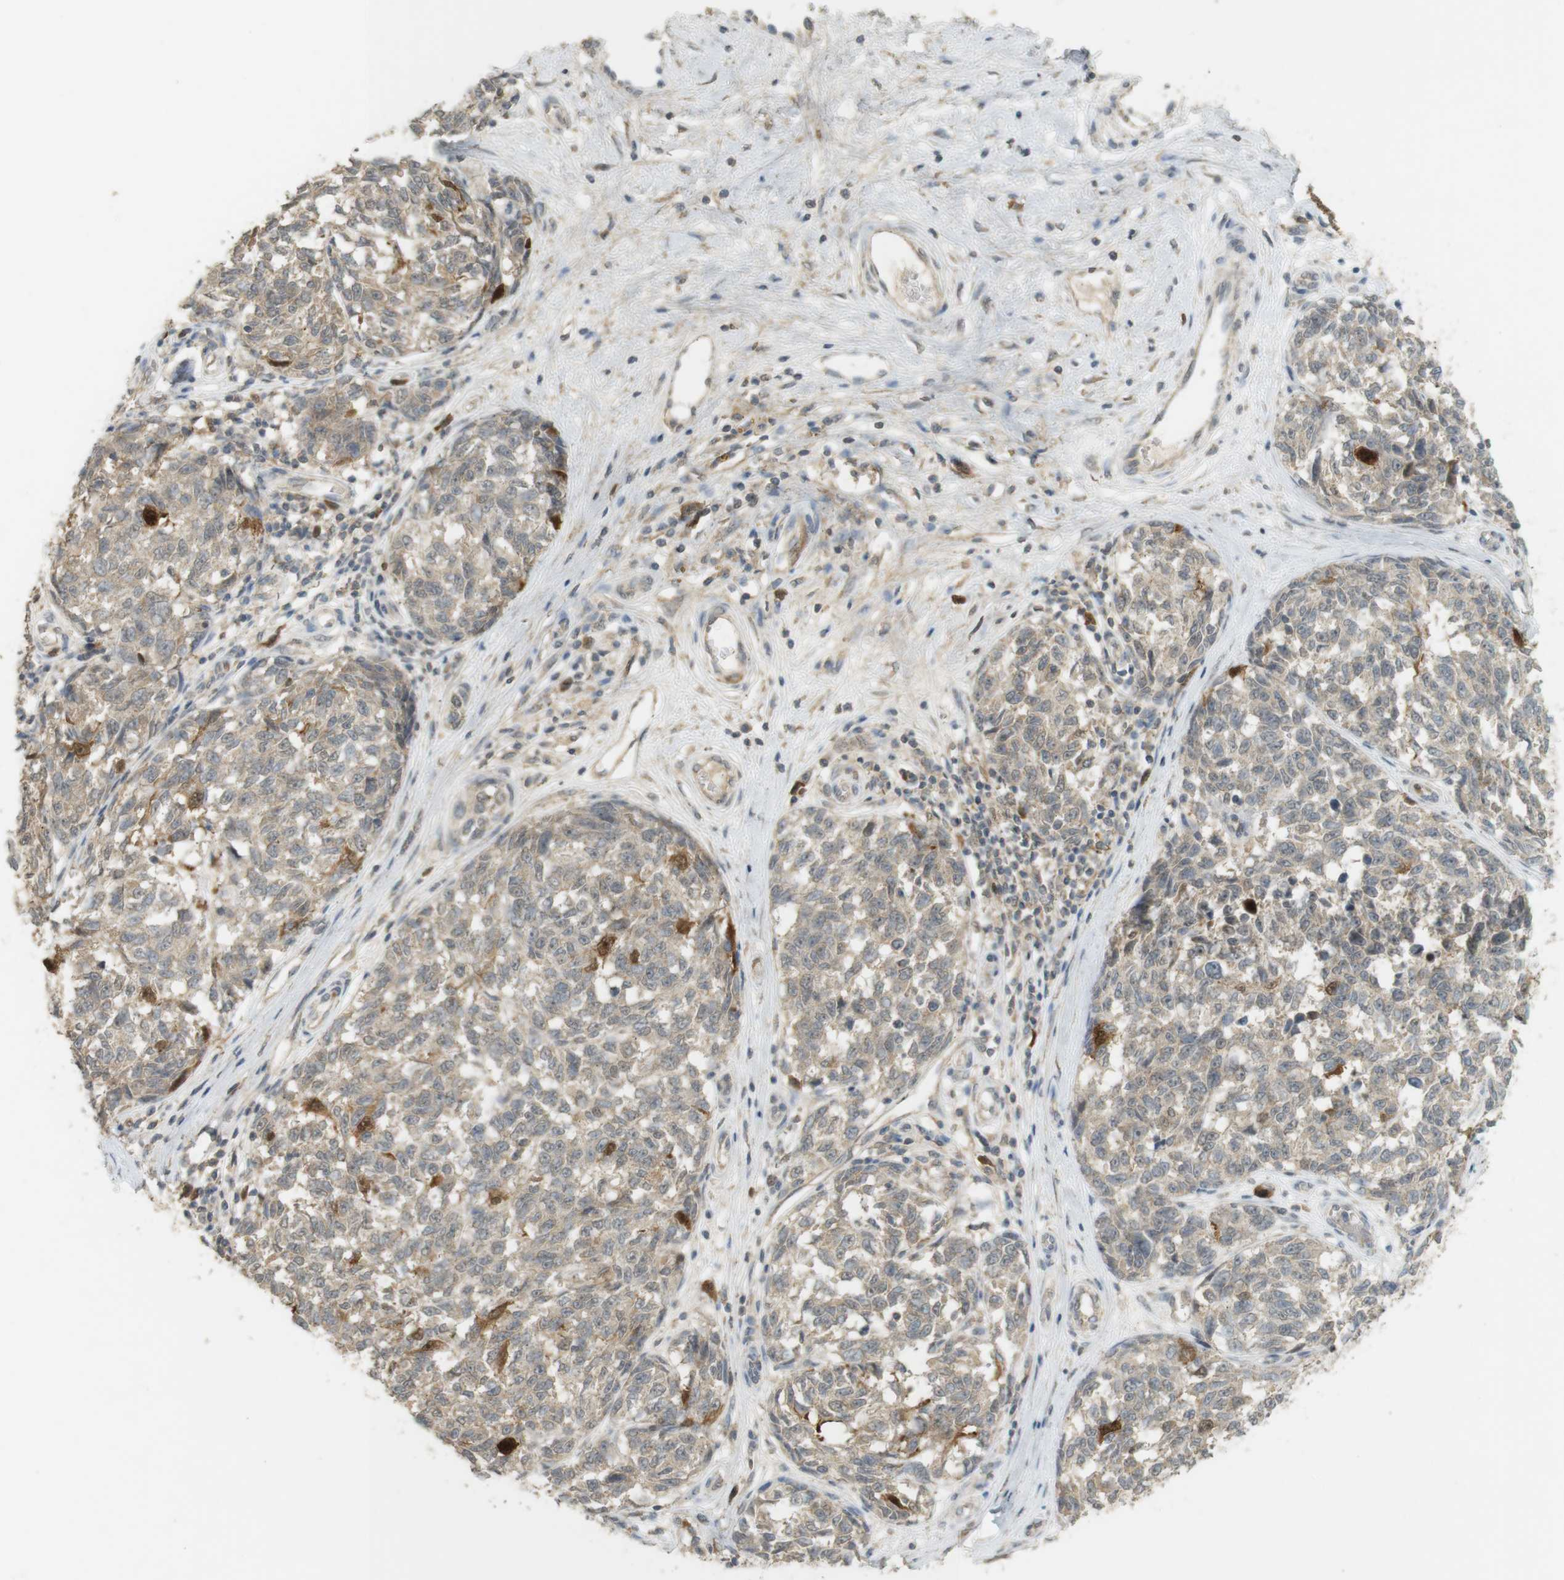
{"staining": {"intensity": "strong", "quantity": "<25%", "location": "cytoplasmic/membranous"}, "tissue": "melanoma", "cell_type": "Tumor cells", "image_type": "cancer", "snomed": [{"axis": "morphology", "description": "Malignant melanoma, NOS"}, {"axis": "topography", "description": "Skin"}], "caption": "Immunohistochemical staining of malignant melanoma shows medium levels of strong cytoplasmic/membranous staining in approximately <25% of tumor cells.", "gene": "TTK", "patient": {"sex": "female", "age": 64}}